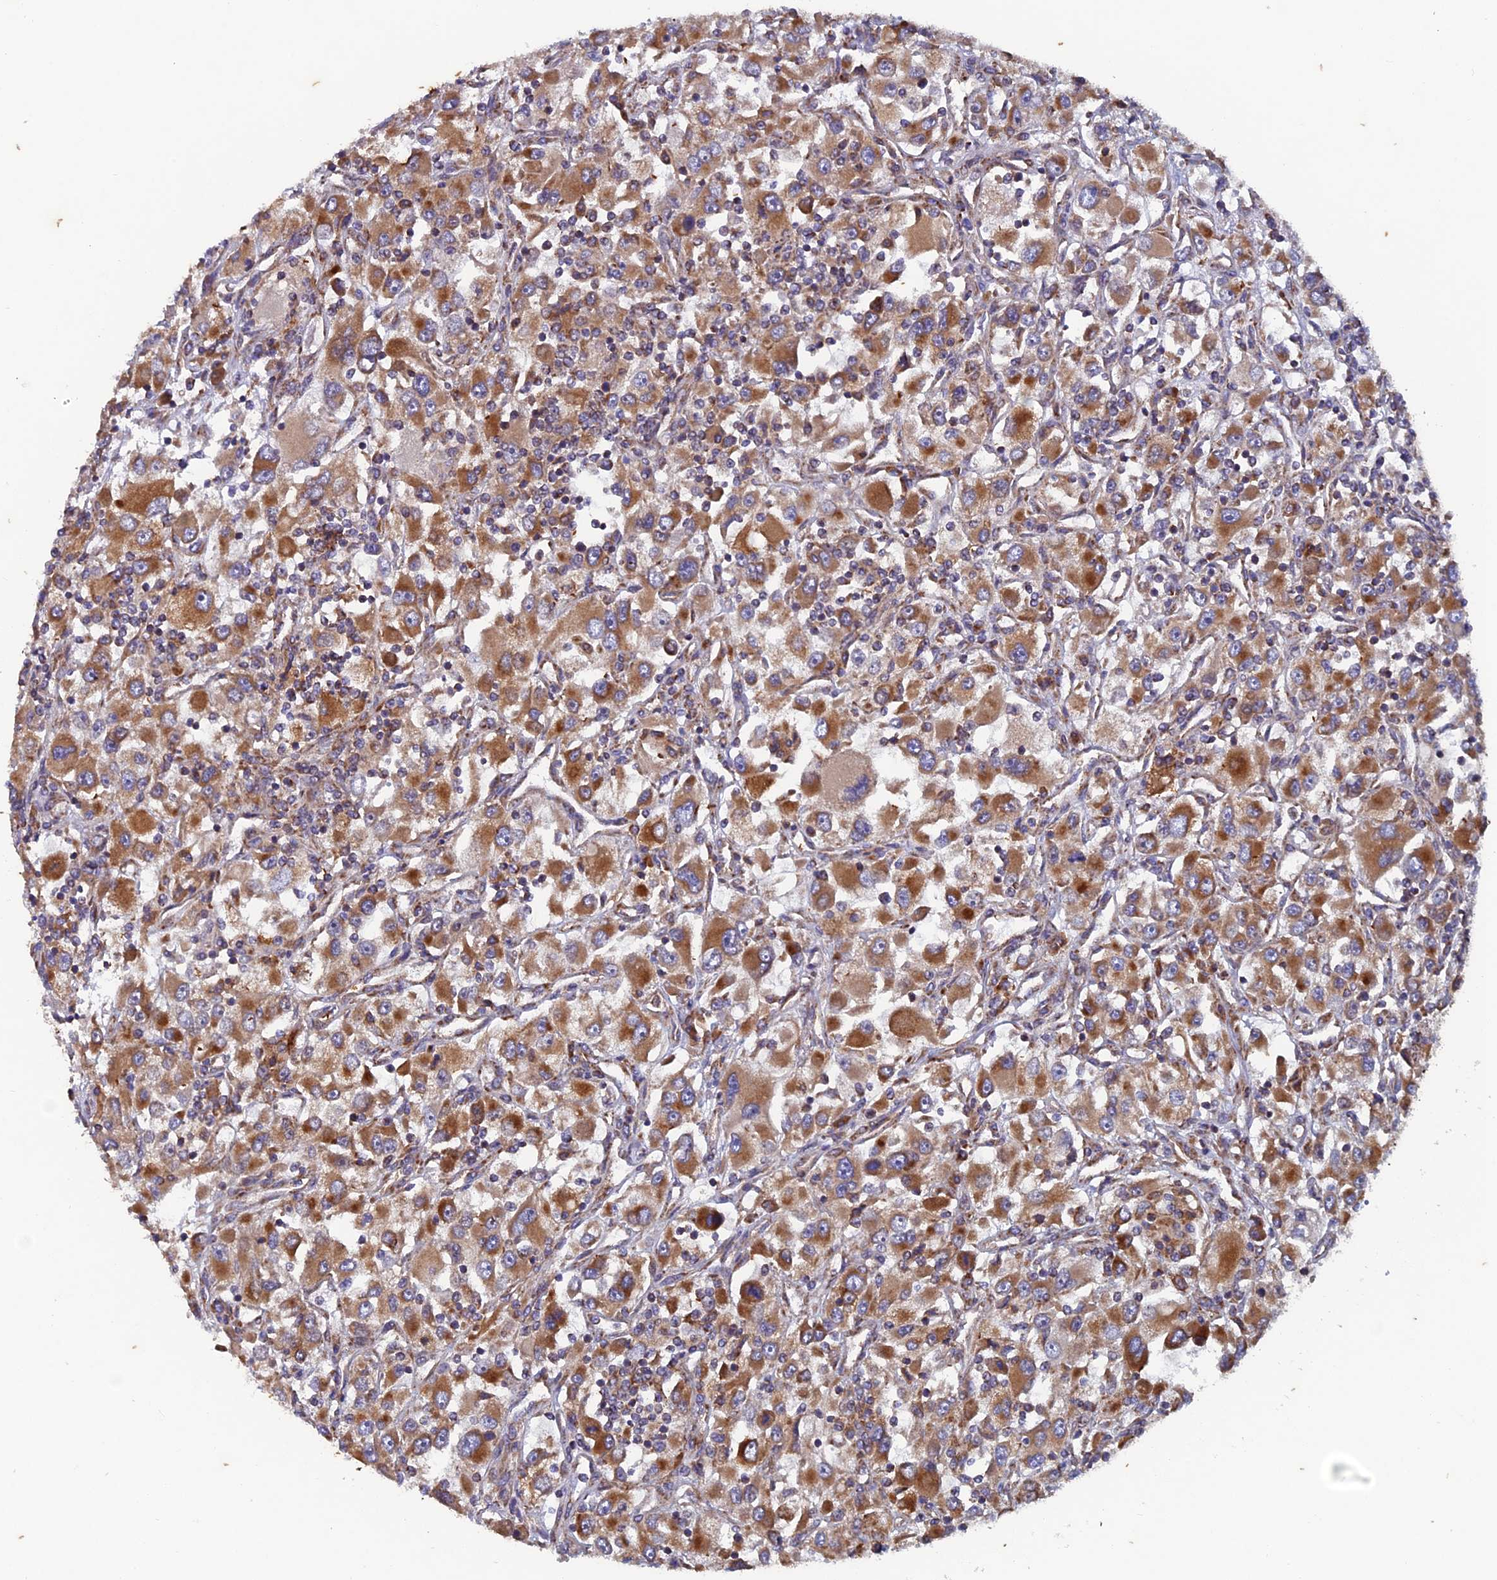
{"staining": {"intensity": "moderate", "quantity": ">75%", "location": "cytoplasmic/membranous"}, "tissue": "renal cancer", "cell_type": "Tumor cells", "image_type": "cancer", "snomed": [{"axis": "morphology", "description": "Adenocarcinoma, NOS"}, {"axis": "topography", "description": "Kidney"}], "caption": "High-power microscopy captured an IHC image of renal adenocarcinoma, revealing moderate cytoplasmic/membranous expression in about >75% of tumor cells.", "gene": "AP4S1", "patient": {"sex": "female", "age": 52}}